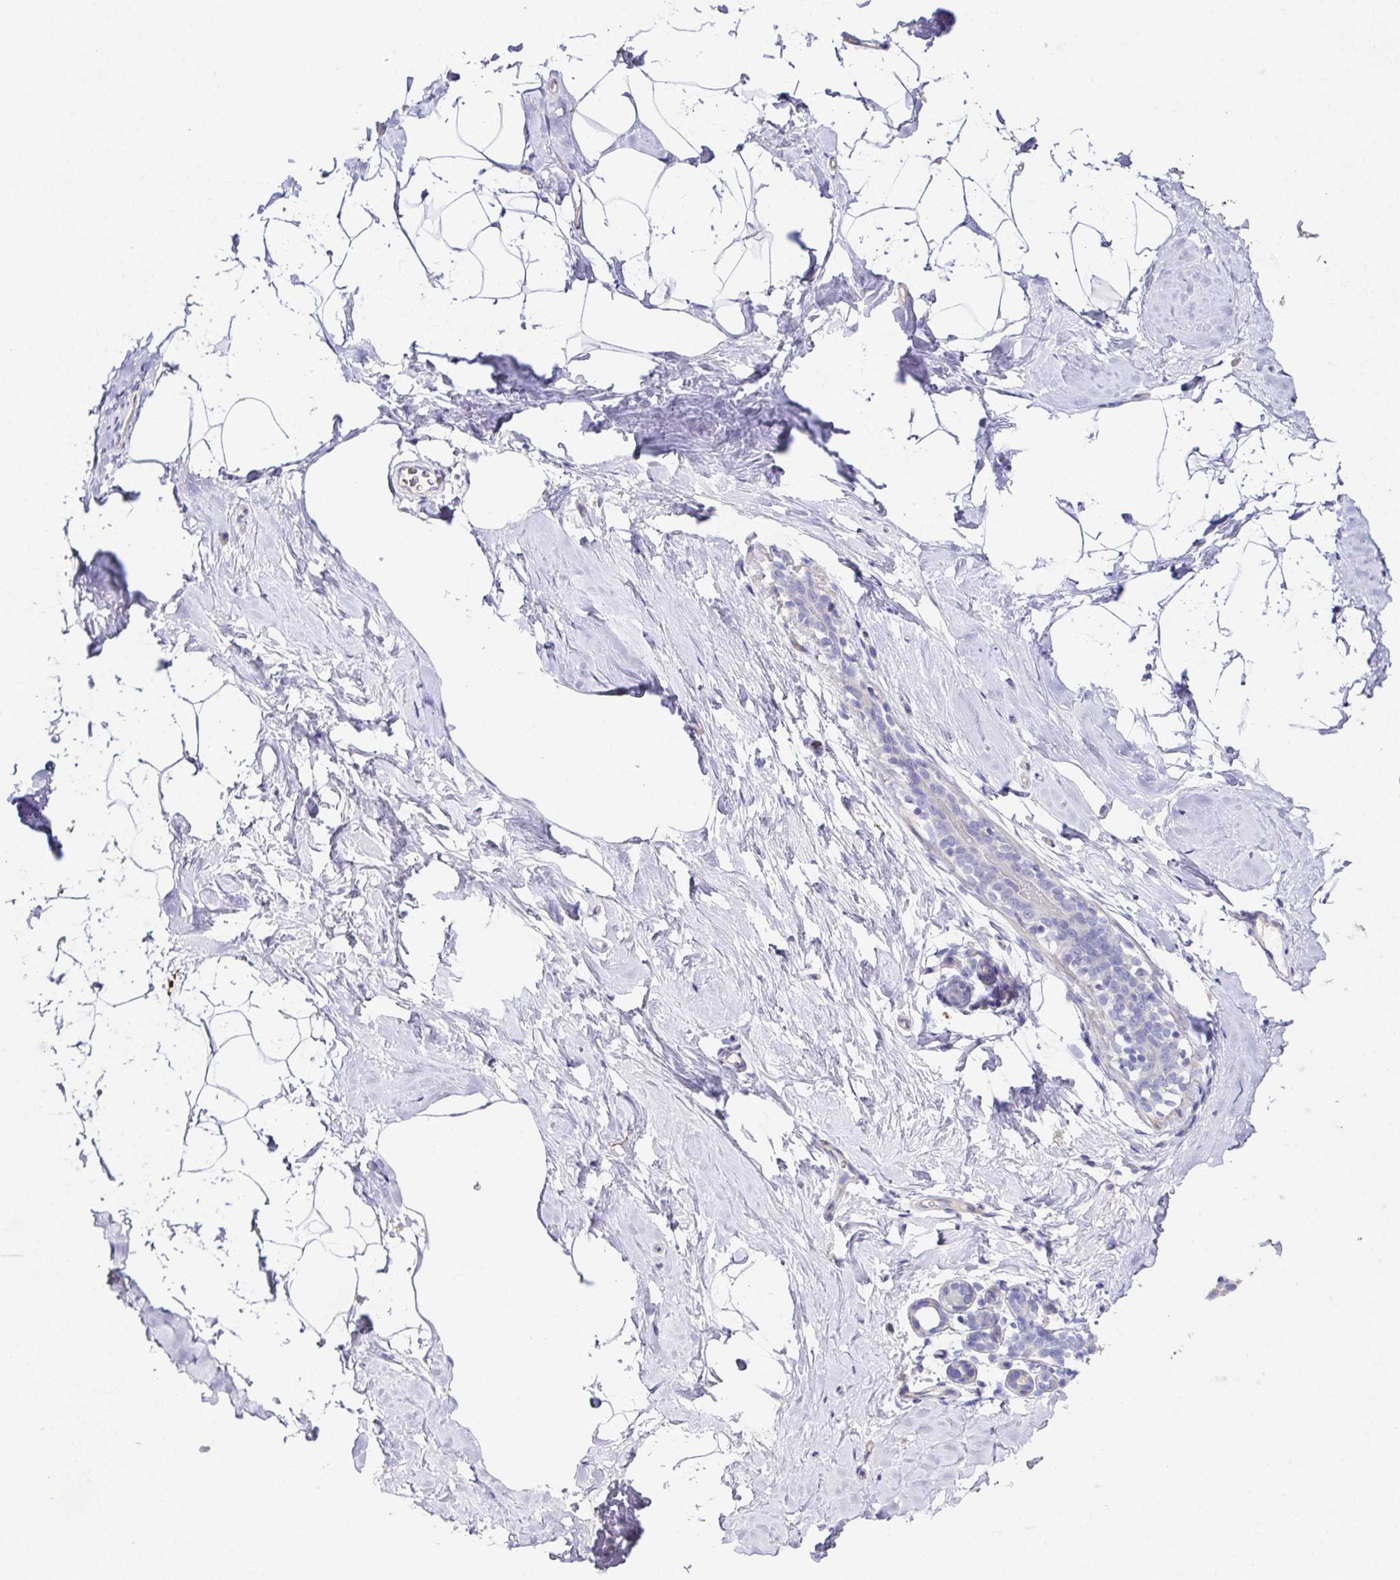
{"staining": {"intensity": "negative", "quantity": "none", "location": "none"}, "tissue": "breast", "cell_type": "Adipocytes", "image_type": "normal", "snomed": [{"axis": "morphology", "description": "Normal tissue, NOS"}, {"axis": "topography", "description": "Breast"}], "caption": "The histopathology image displays no staining of adipocytes in normal breast. (DAB (3,3'-diaminobenzidine) immunohistochemistry, high magnification).", "gene": "MARCO", "patient": {"sex": "female", "age": 32}}